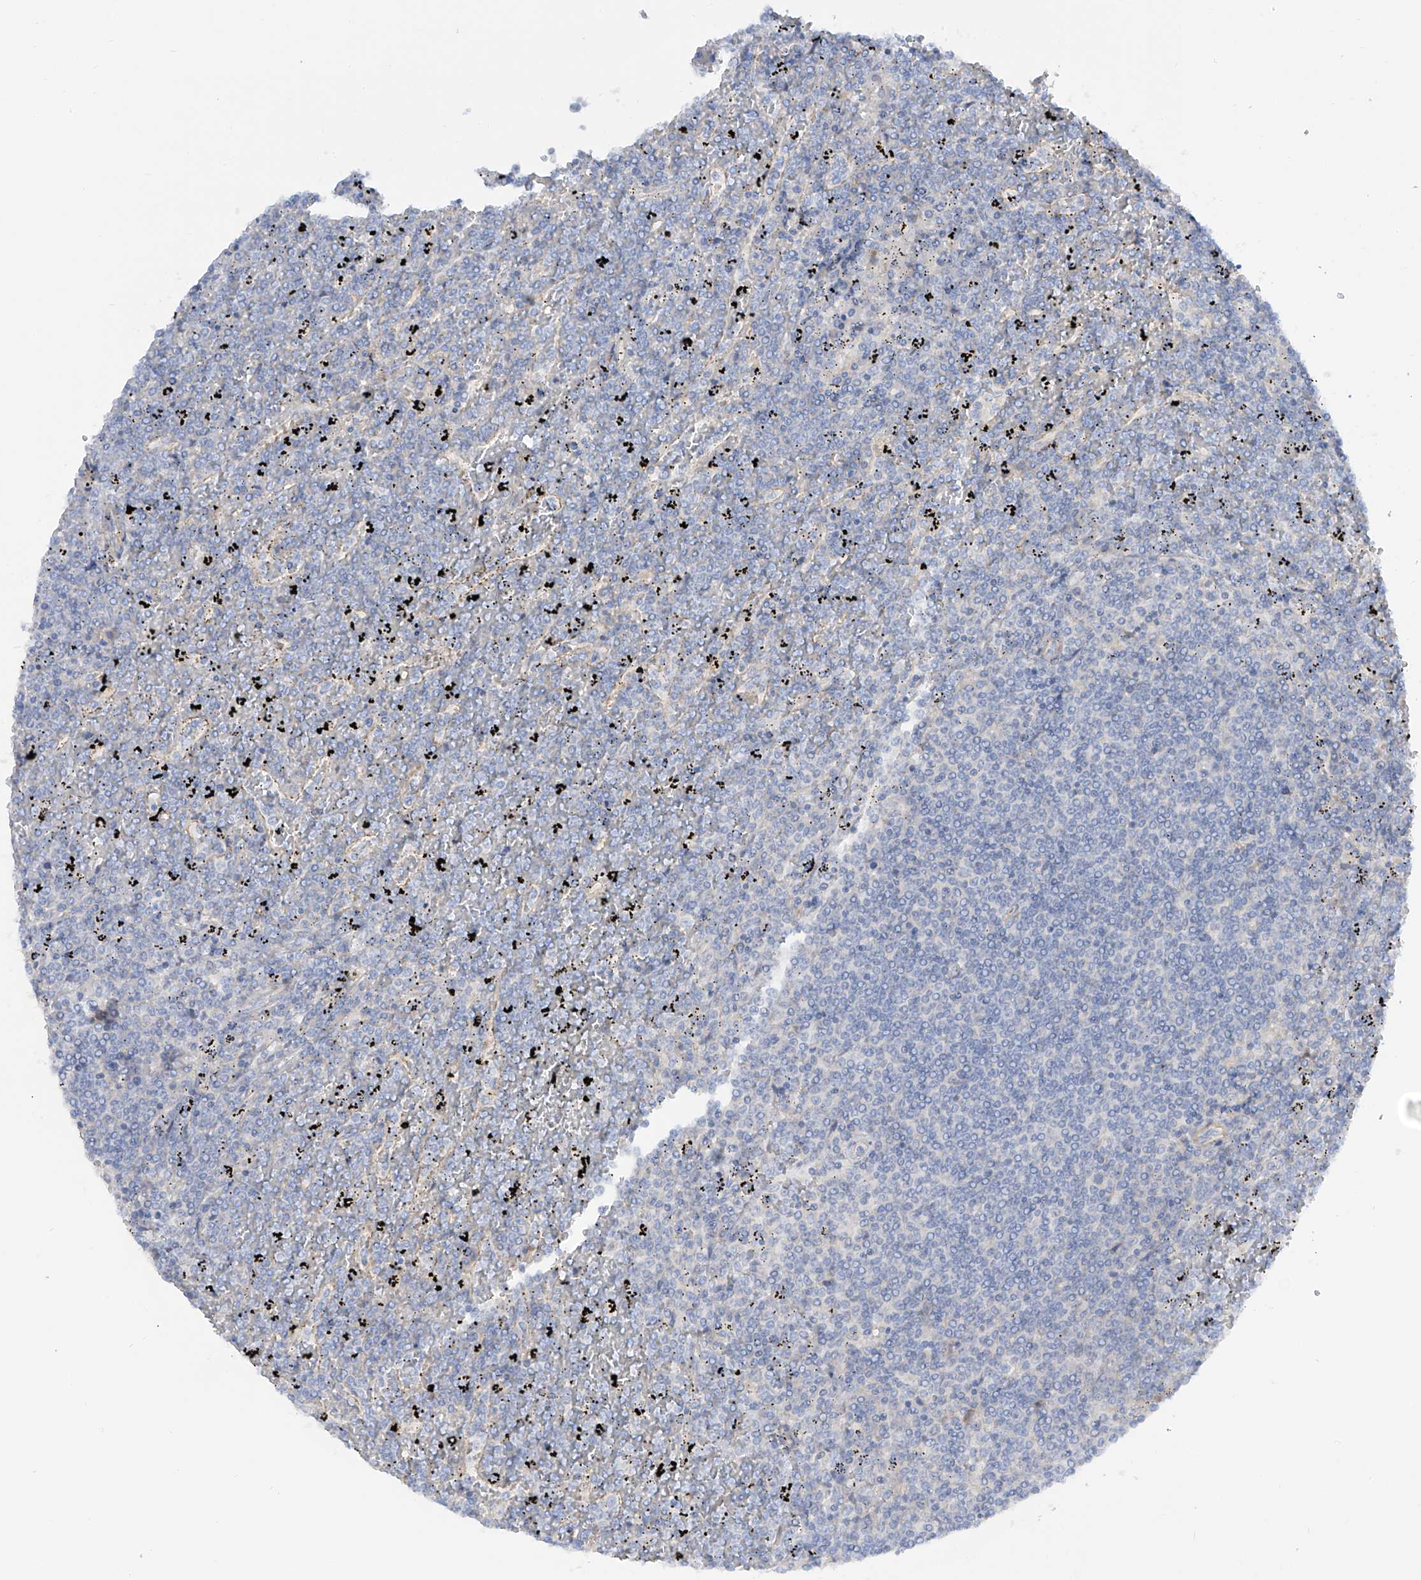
{"staining": {"intensity": "negative", "quantity": "none", "location": "none"}, "tissue": "lymphoma", "cell_type": "Tumor cells", "image_type": "cancer", "snomed": [{"axis": "morphology", "description": "Malignant lymphoma, non-Hodgkin's type, Low grade"}, {"axis": "topography", "description": "Spleen"}], "caption": "Human low-grade malignant lymphoma, non-Hodgkin's type stained for a protein using immunohistochemistry reveals no expression in tumor cells.", "gene": "LCA5", "patient": {"sex": "female", "age": 19}}